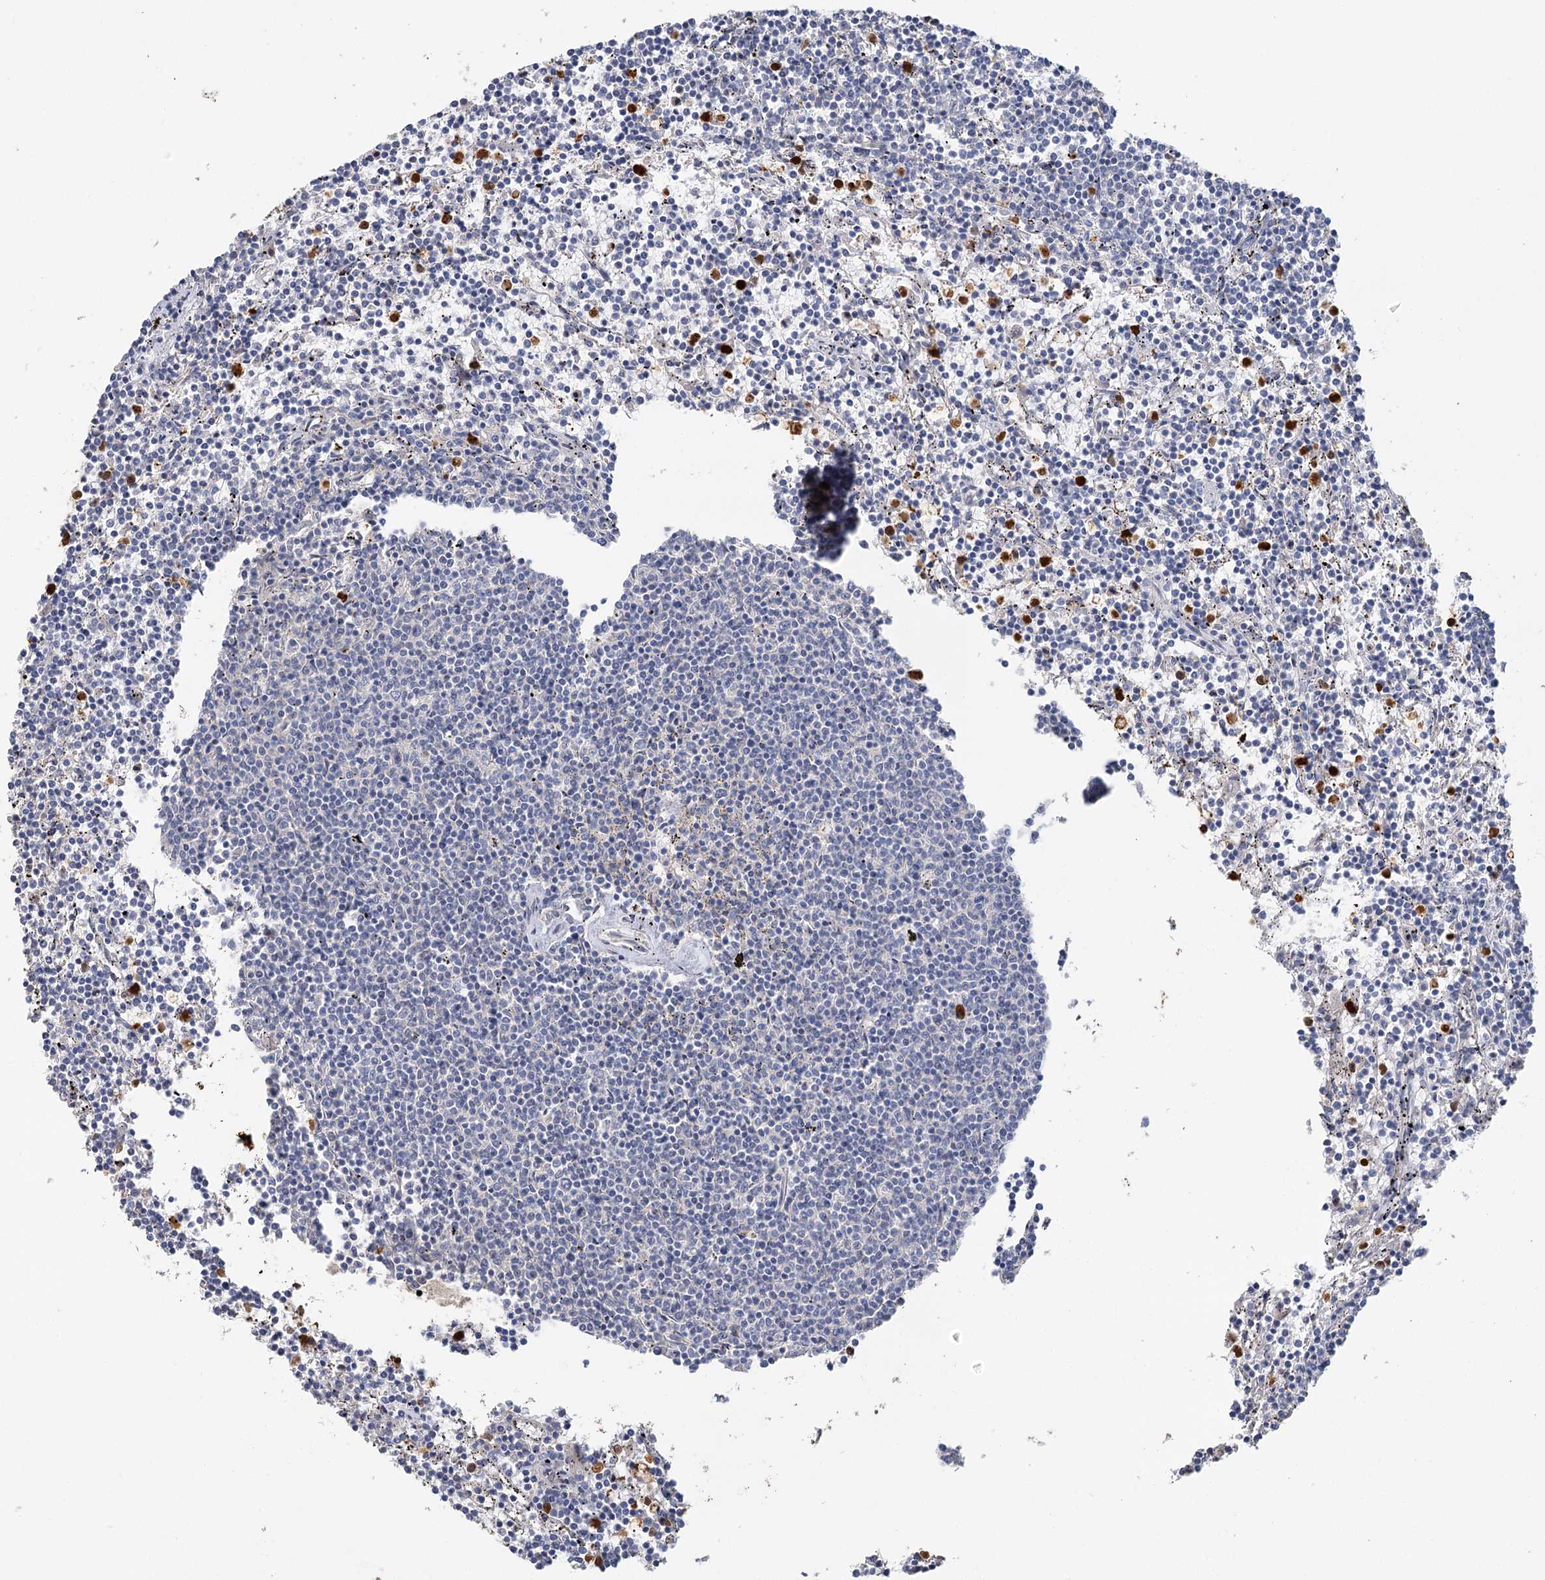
{"staining": {"intensity": "negative", "quantity": "none", "location": "none"}, "tissue": "lymphoma", "cell_type": "Tumor cells", "image_type": "cancer", "snomed": [{"axis": "morphology", "description": "Malignant lymphoma, non-Hodgkin's type, Low grade"}, {"axis": "topography", "description": "Spleen"}], "caption": "An image of malignant lymphoma, non-Hodgkin's type (low-grade) stained for a protein reveals no brown staining in tumor cells. (DAB IHC visualized using brightfield microscopy, high magnification).", "gene": "EPB41L5", "patient": {"sex": "female", "age": 50}}